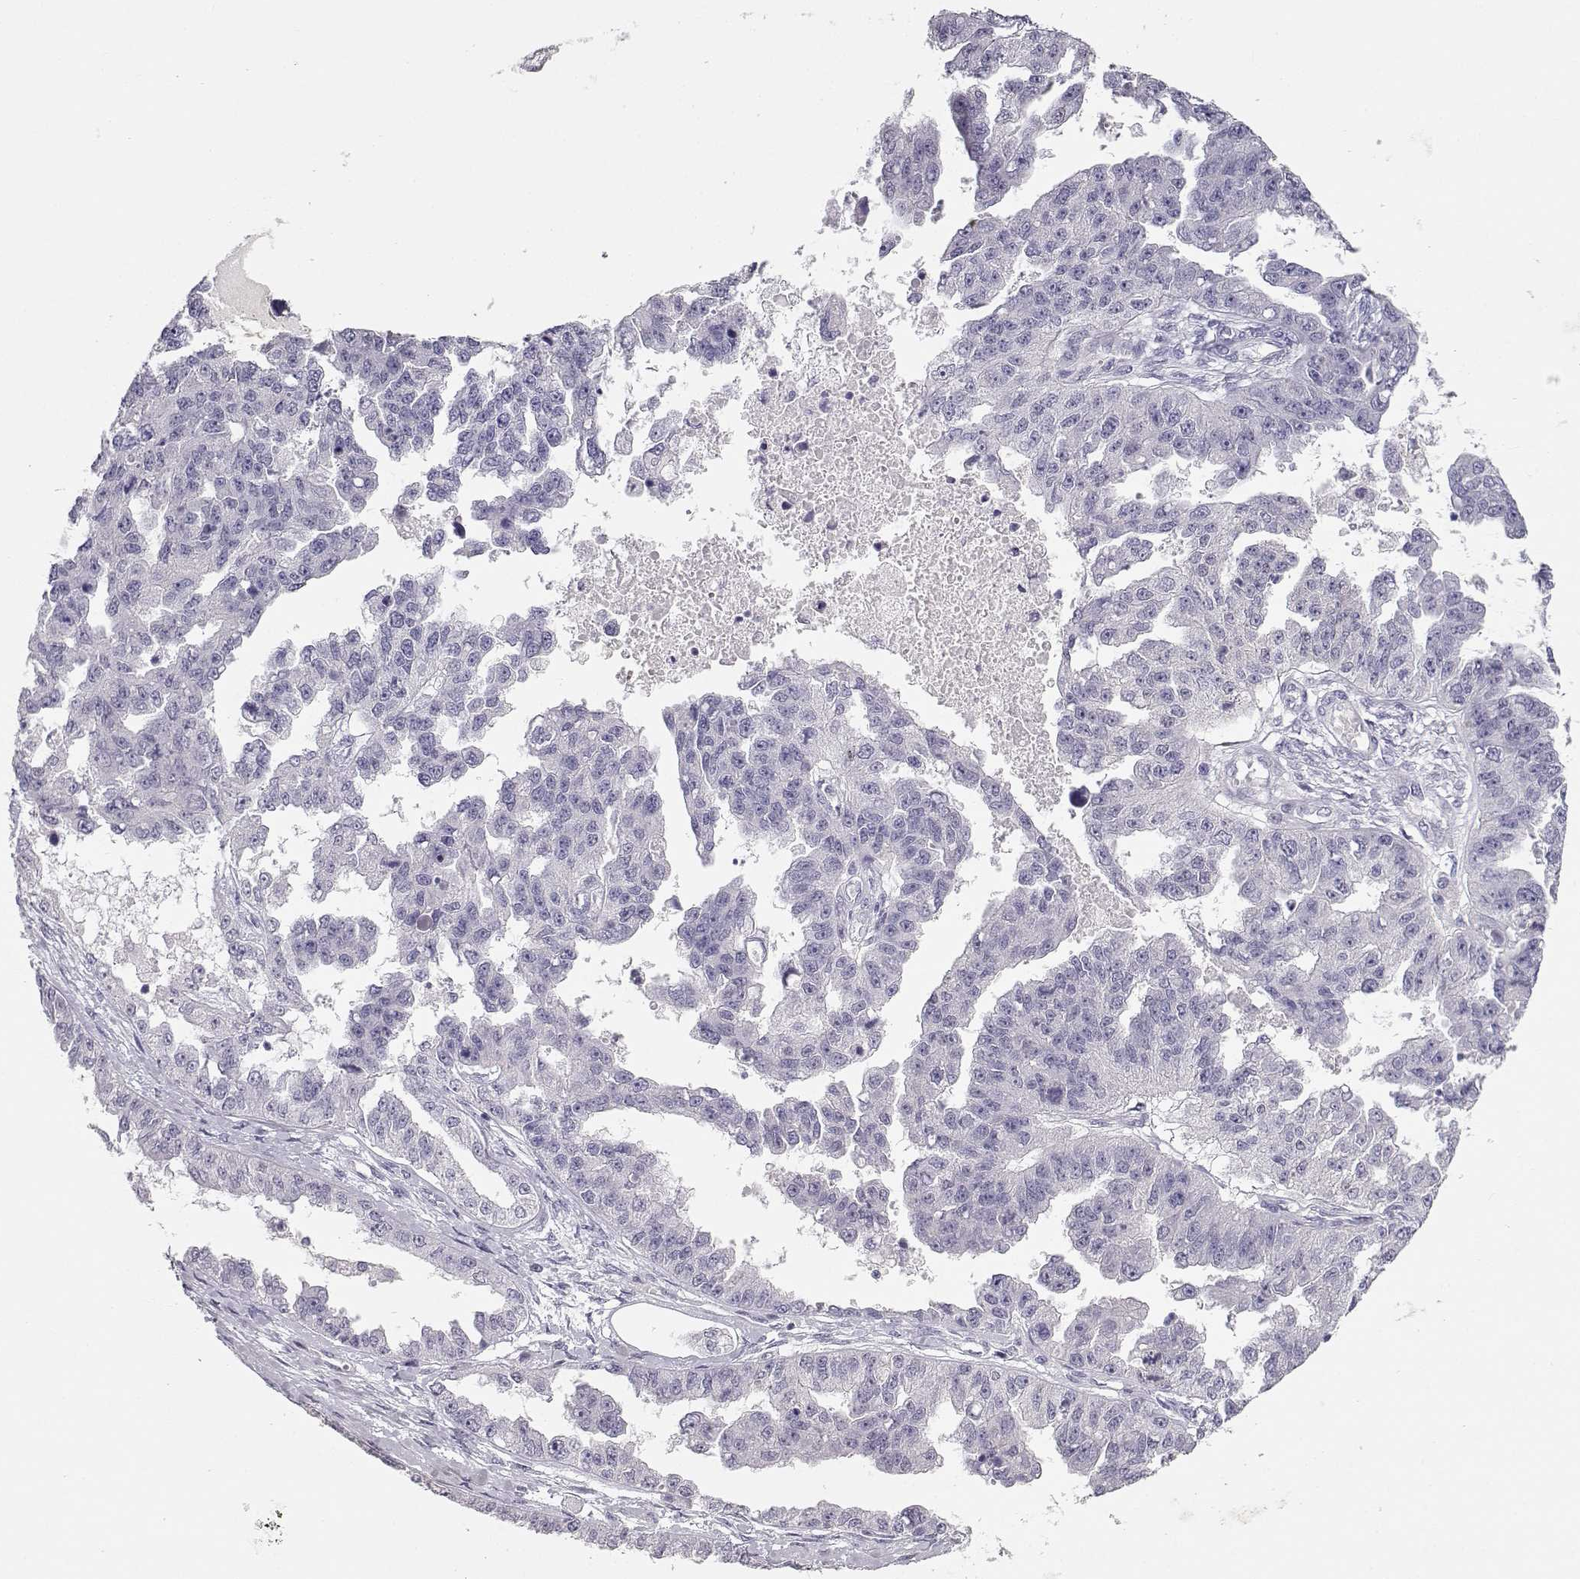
{"staining": {"intensity": "negative", "quantity": "none", "location": "none"}, "tissue": "ovarian cancer", "cell_type": "Tumor cells", "image_type": "cancer", "snomed": [{"axis": "morphology", "description": "Cystadenocarcinoma, serous, NOS"}, {"axis": "topography", "description": "Ovary"}], "caption": "The photomicrograph shows no staining of tumor cells in ovarian cancer (serous cystadenocarcinoma).", "gene": "MAGEC1", "patient": {"sex": "female", "age": 58}}